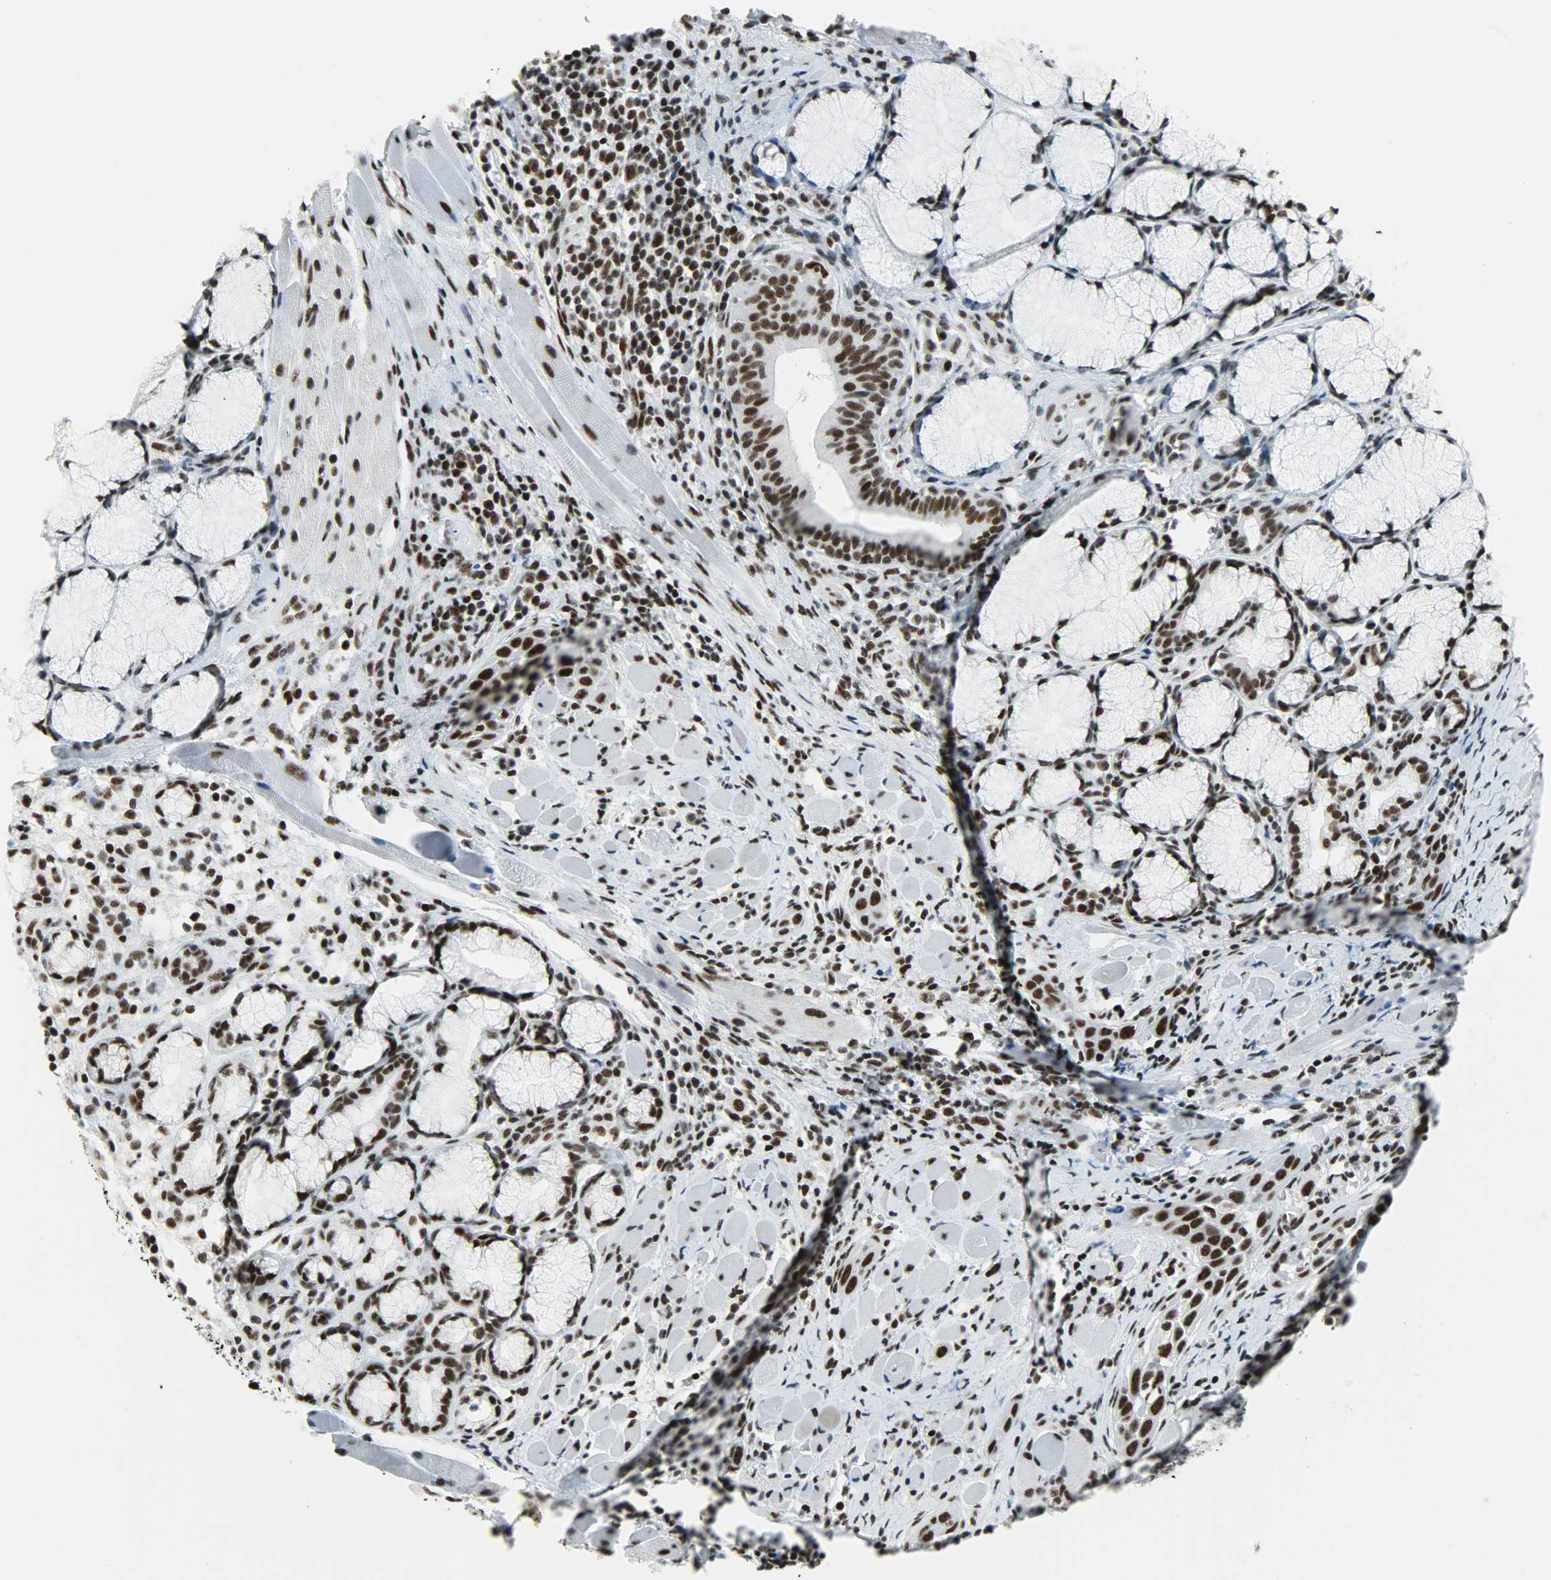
{"staining": {"intensity": "strong", "quantity": ">75%", "location": "nuclear"}, "tissue": "head and neck cancer", "cell_type": "Tumor cells", "image_type": "cancer", "snomed": [{"axis": "morphology", "description": "Squamous cell carcinoma, NOS"}, {"axis": "topography", "description": "Oral tissue"}, {"axis": "topography", "description": "Head-Neck"}], "caption": "Immunohistochemistry (IHC) (DAB (3,3'-diaminobenzidine)) staining of human squamous cell carcinoma (head and neck) reveals strong nuclear protein positivity in about >75% of tumor cells. The staining was performed using DAB to visualize the protein expression in brown, while the nuclei were stained in blue with hematoxylin (Magnification: 20x).", "gene": "SNRPA", "patient": {"sex": "female", "age": 50}}